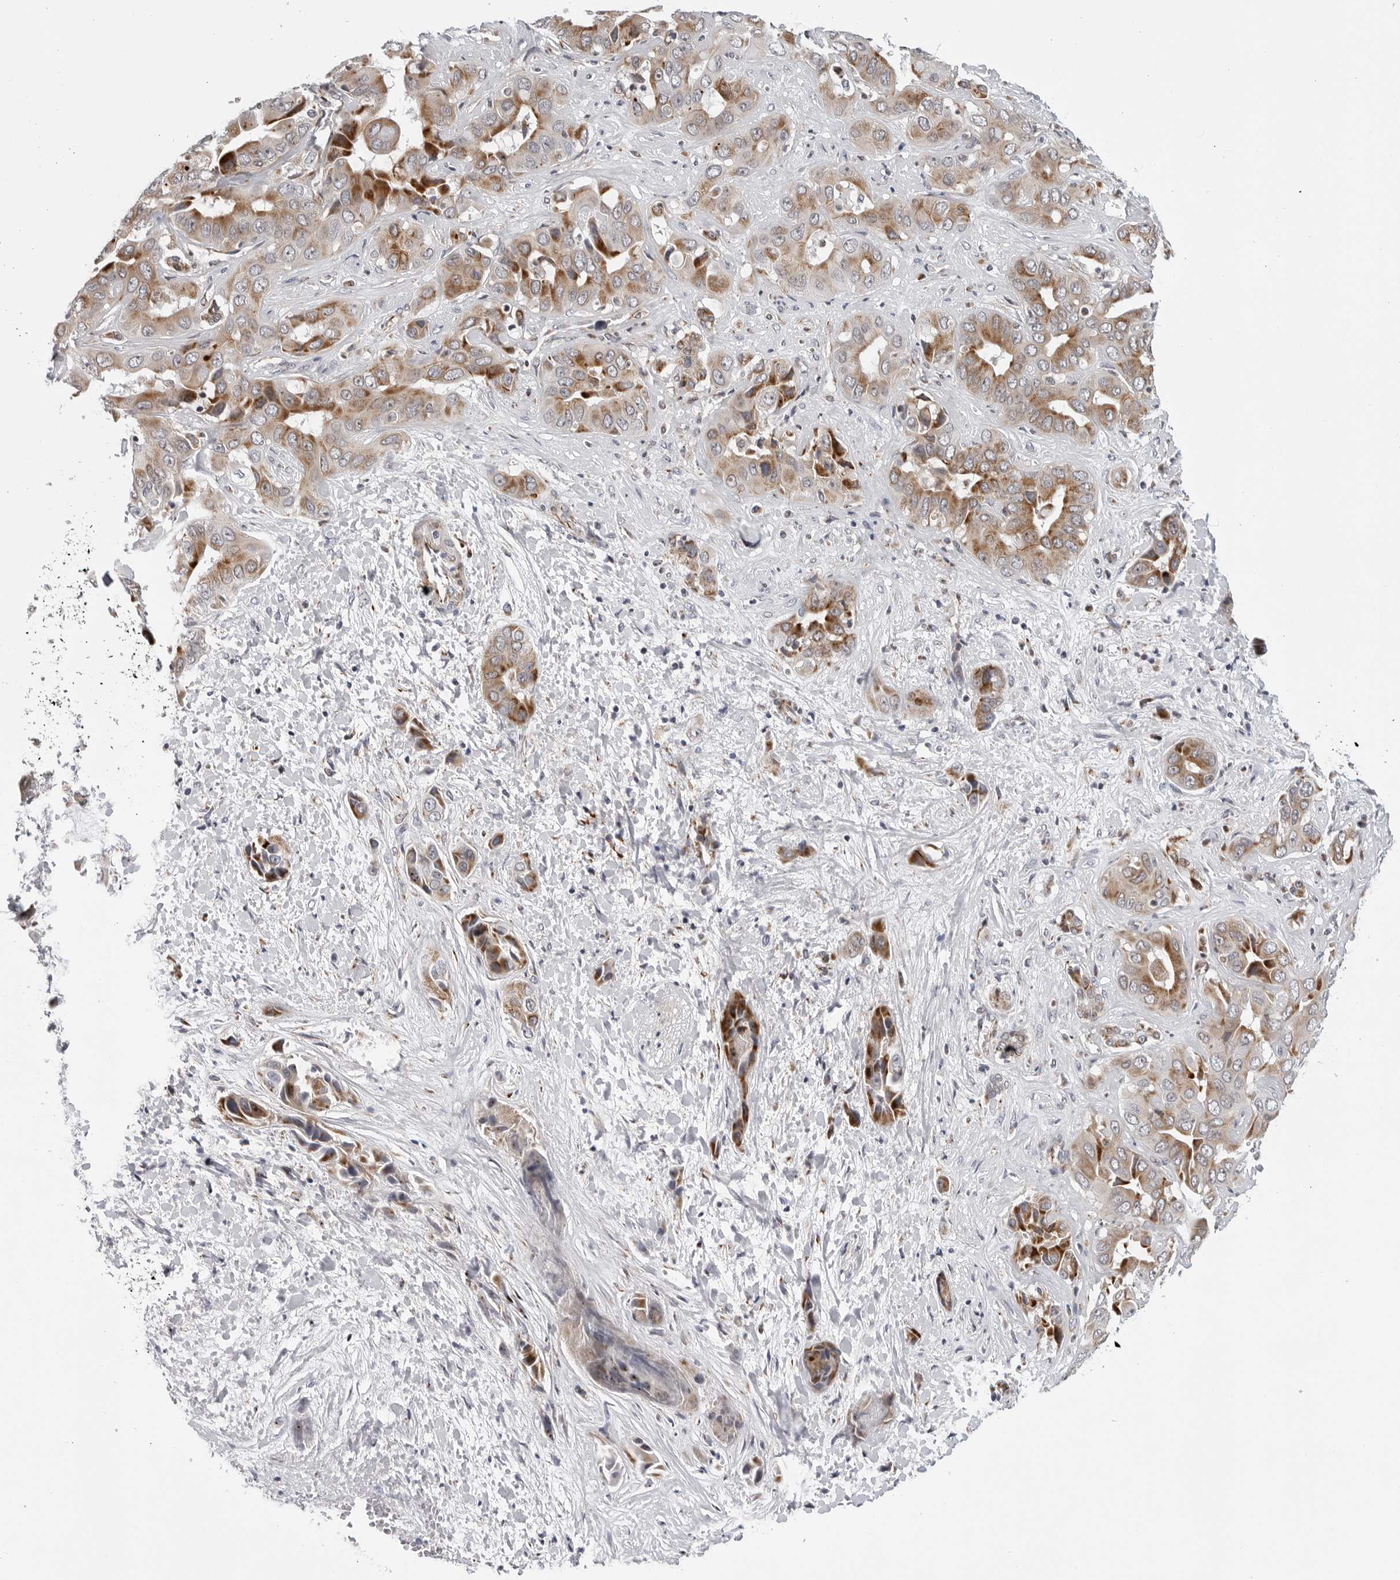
{"staining": {"intensity": "strong", "quantity": ">75%", "location": "cytoplasmic/membranous"}, "tissue": "liver cancer", "cell_type": "Tumor cells", "image_type": "cancer", "snomed": [{"axis": "morphology", "description": "Cholangiocarcinoma"}, {"axis": "topography", "description": "Liver"}], "caption": "Liver cancer stained with DAB (3,3'-diaminobenzidine) immunohistochemistry (IHC) shows high levels of strong cytoplasmic/membranous positivity in about >75% of tumor cells.", "gene": "CDK20", "patient": {"sex": "female", "age": 52}}